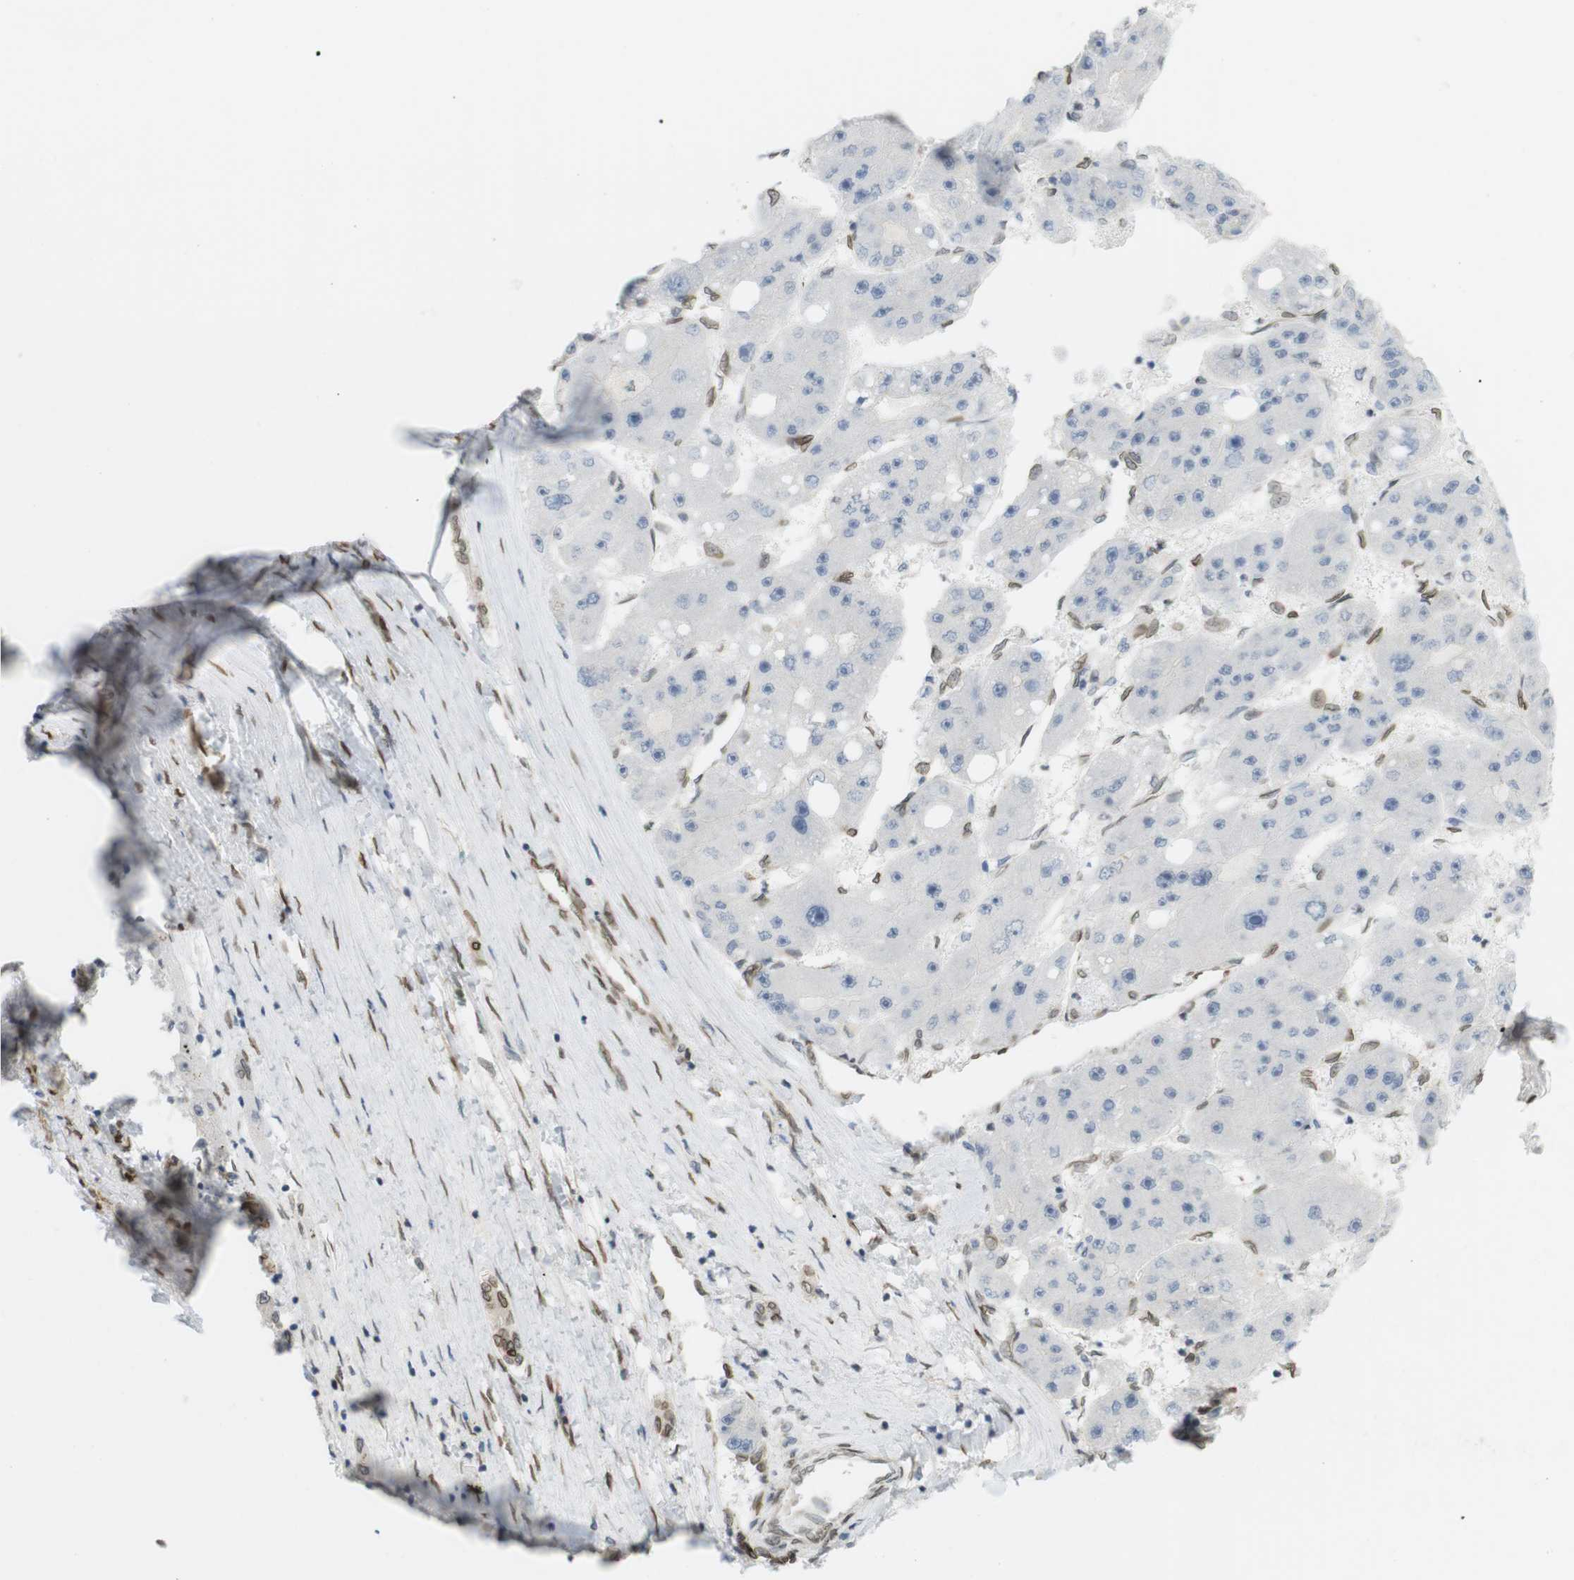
{"staining": {"intensity": "moderate", "quantity": "<25%", "location": "cytoplasmic/membranous,nuclear"}, "tissue": "liver cancer", "cell_type": "Tumor cells", "image_type": "cancer", "snomed": [{"axis": "morphology", "description": "Carcinoma, Hepatocellular, NOS"}, {"axis": "topography", "description": "Liver"}], "caption": "Immunohistochemistry photomicrograph of human hepatocellular carcinoma (liver) stained for a protein (brown), which displays low levels of moderate cytoplasmic/membranous and nuclear positivity in approximately <25% of tumor cells.", "gene": "ARL6IP6", "patient": {"sex": "female", "age": 61}}